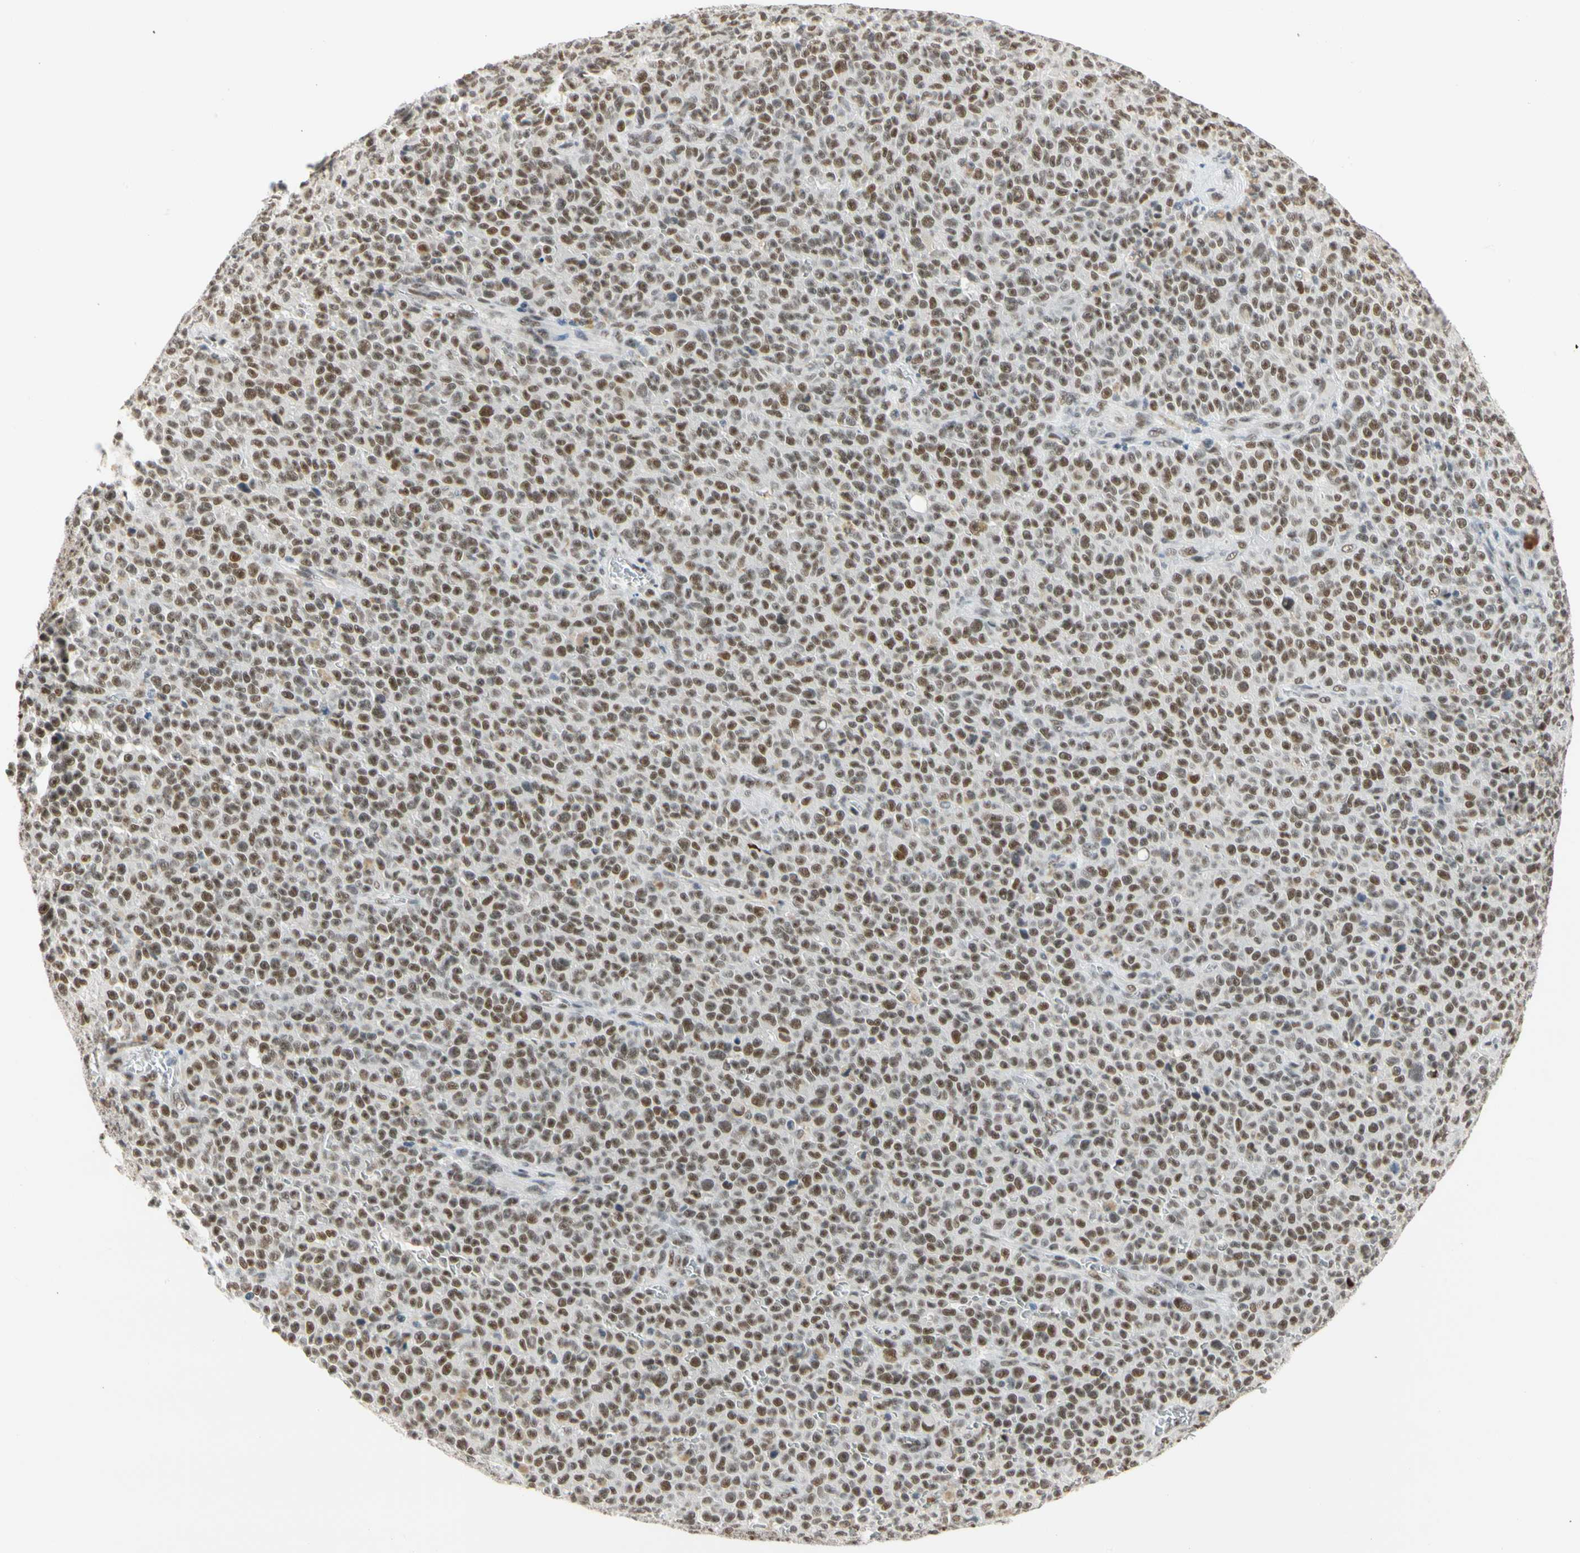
{"staining": {"intensity": "strong", "quantity": ">75%", "location": "nuclear"}, "tissue": "melanoma", "cell_type": "Tumor cells", "image_type": "cancer", "snomed": [{"axis": "morphology", "description": "Malignant melanoma, NOS"}, {"axis": "topography", "description": "Skin"}], "caption": "Immunohistochemical staining of human melanoma demonstrates high levels of strong nuclear positivity in approximately >75% of tumor cells.", "gene": "ZSCAN16", "patient": {"sex": "female", "age": 82}}